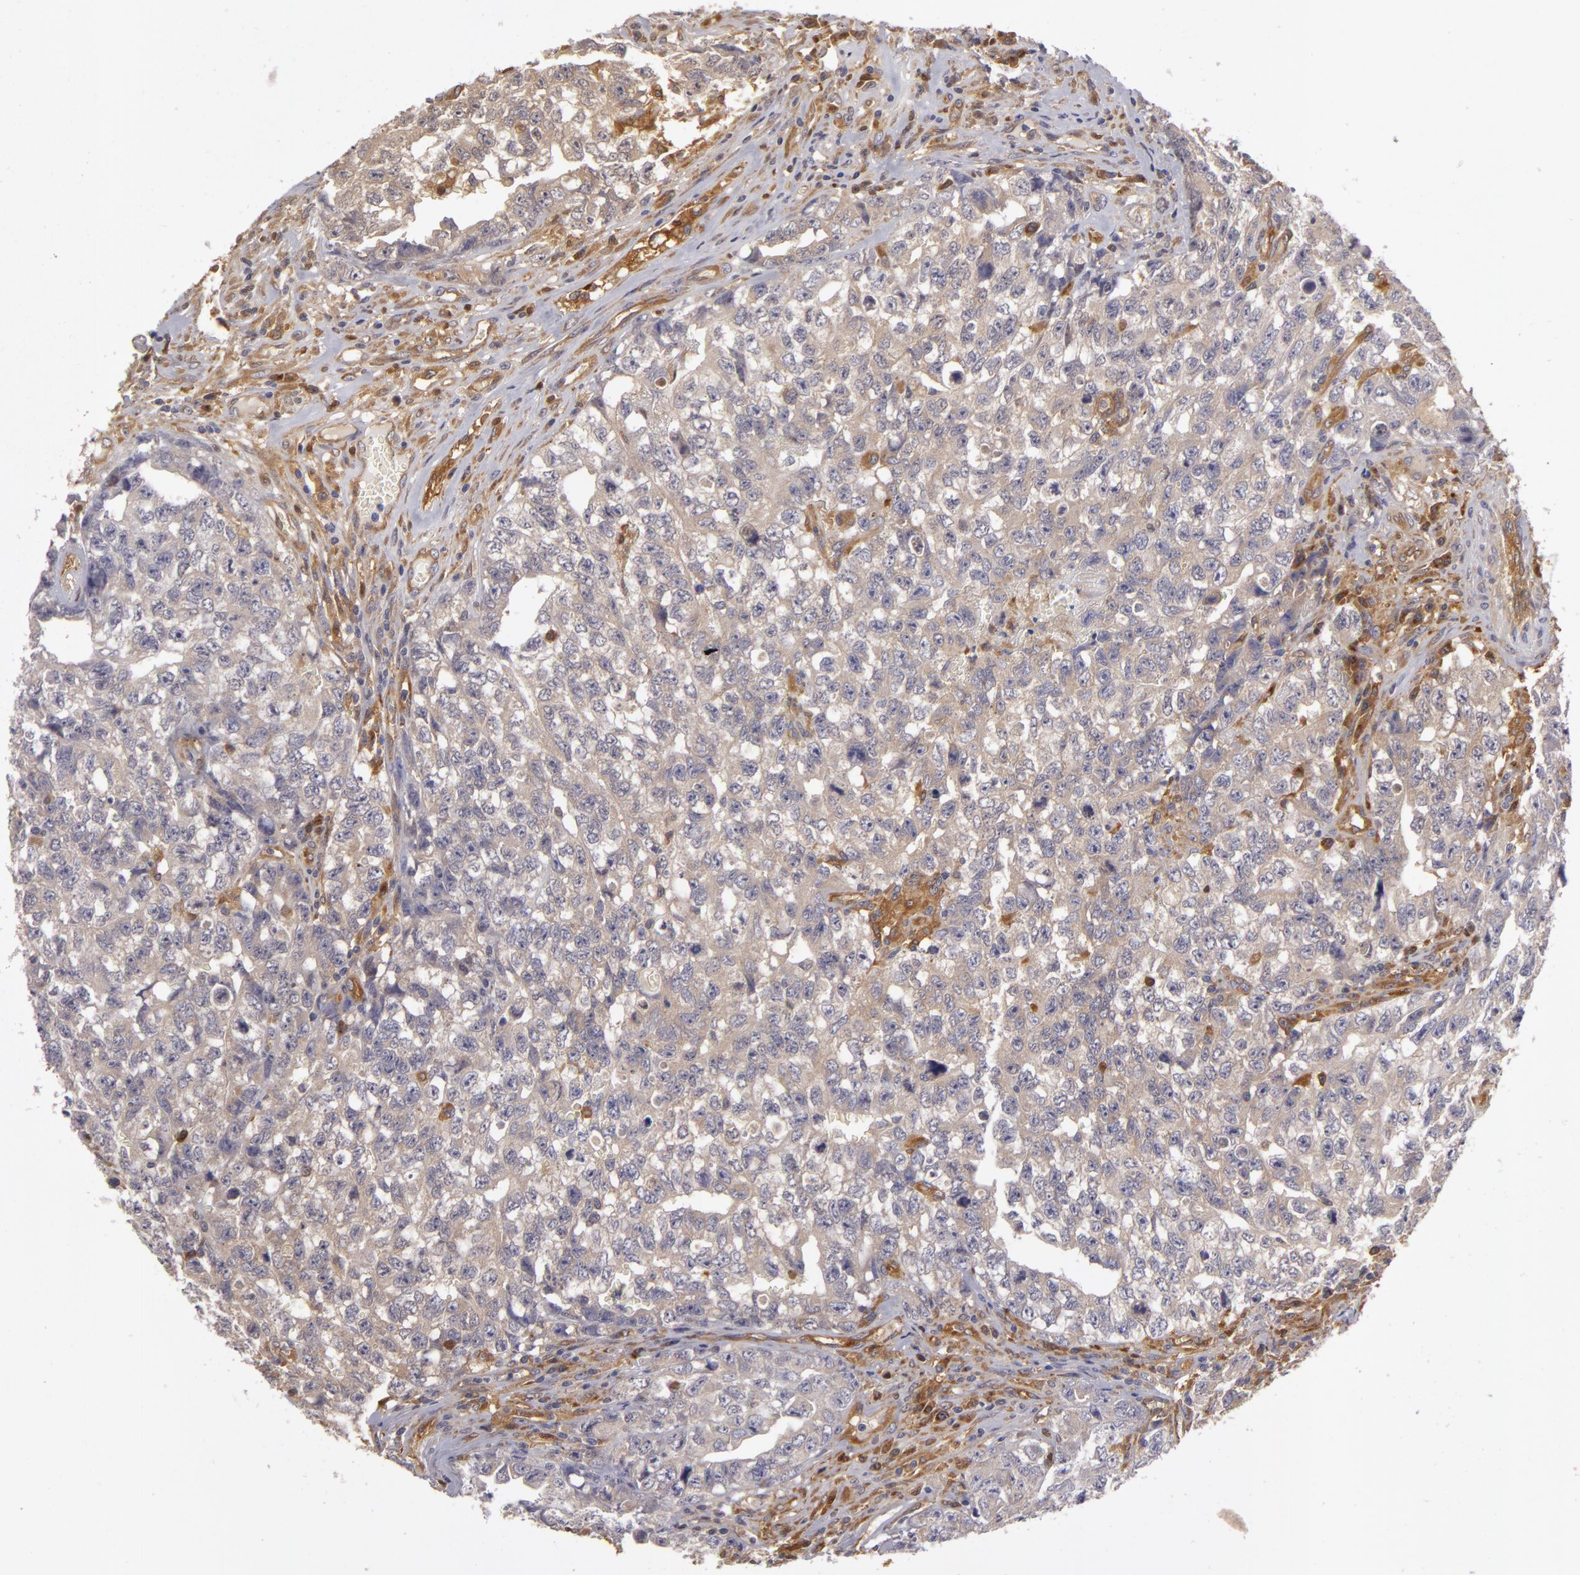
{"staining": {"intensity": "negative", "quantity": "none", "location": "none"}, "tissue": "testis cancer", "cell_type": "Tumor cells", "image_type": "cancer", "snomed": [{"axis": "morphology", "description": "Carcinoma, Embryonal, NOS"}, {"axis": "topography", "description": "Testis"}], "caption": "This is an IHC histopathology image of human testis cancer. There is no positivity in tumor cells.", "gene": "ZNF229", "patient": {"sex": "male", "age": 31}}